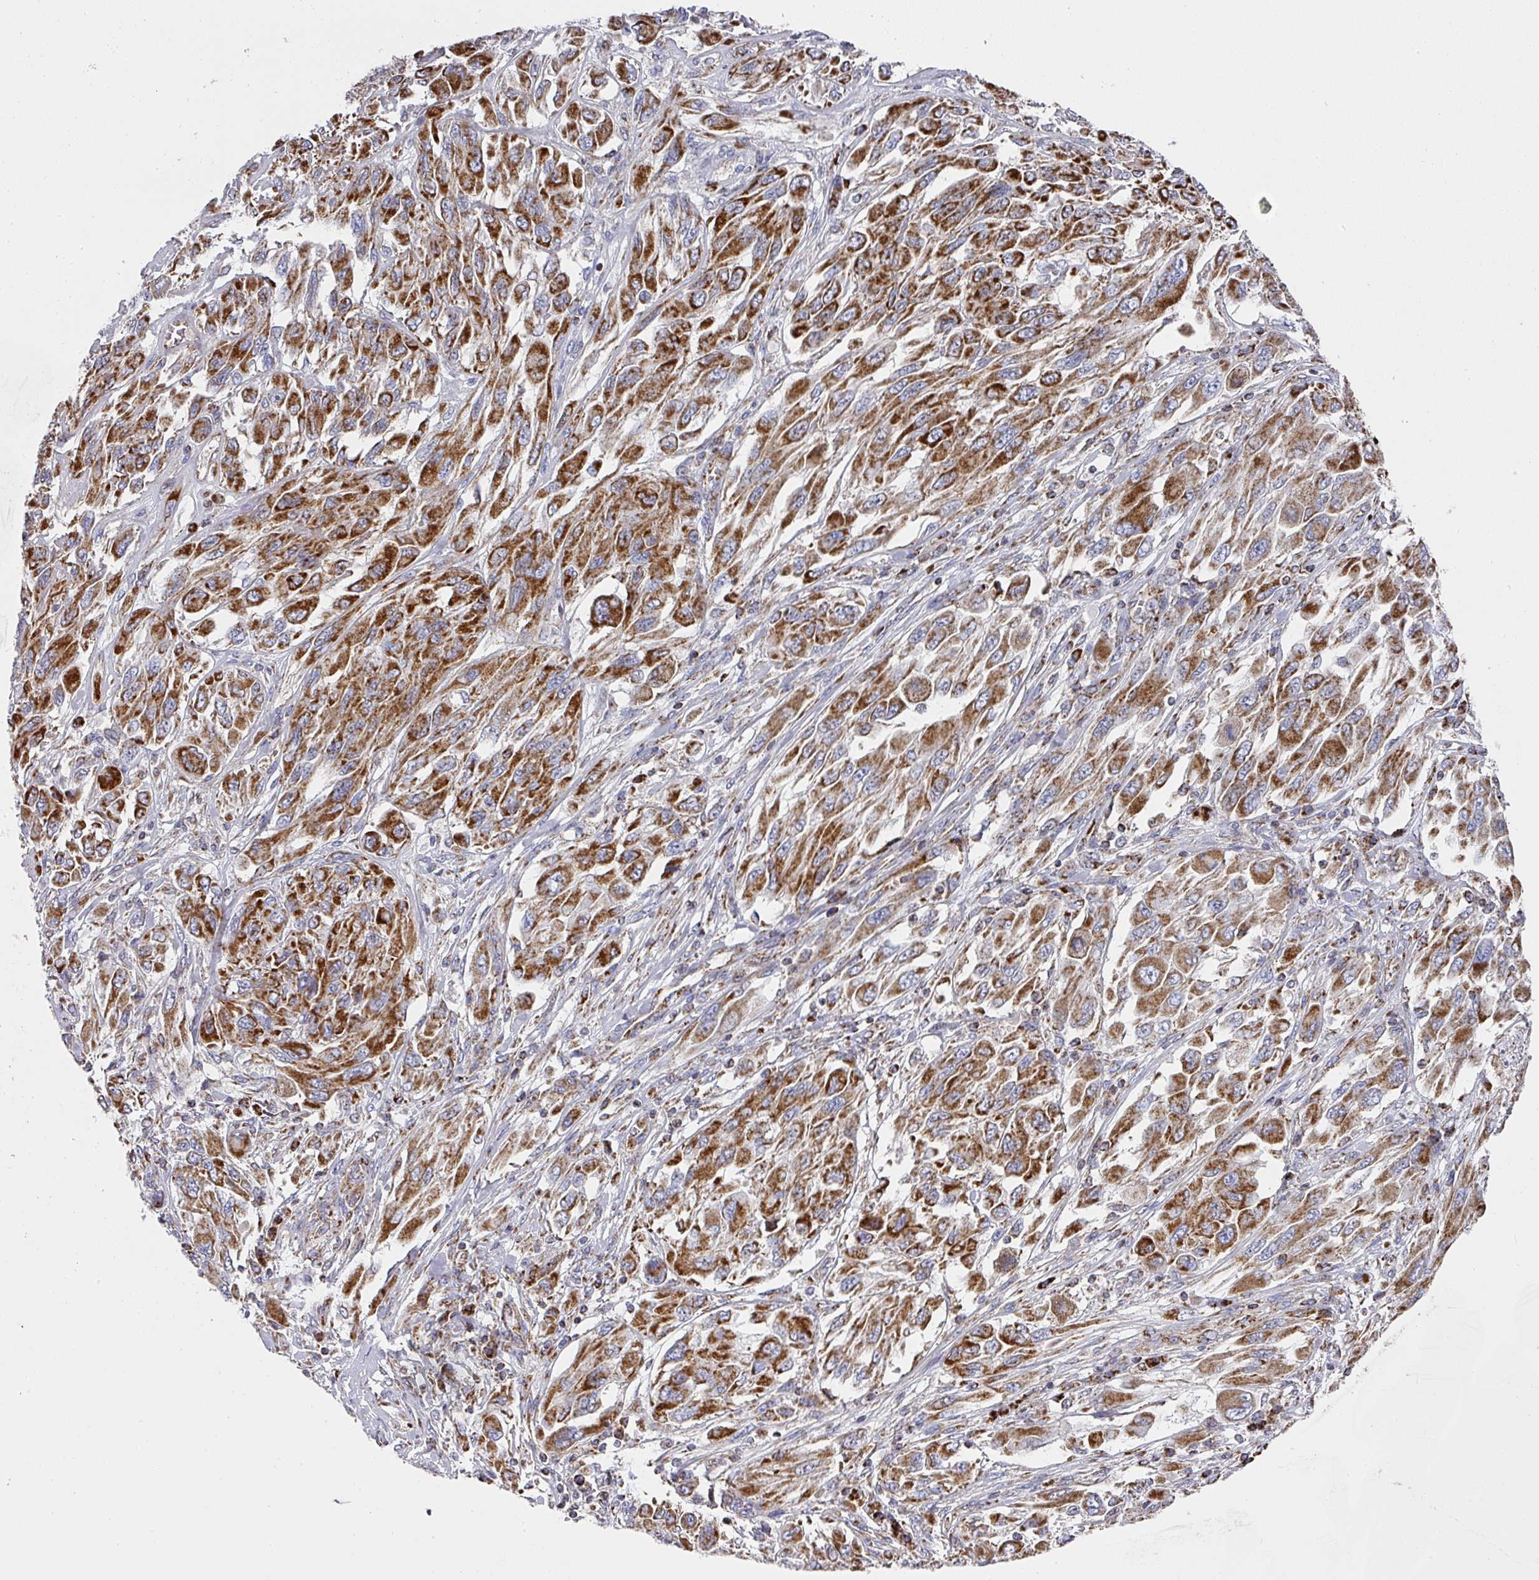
{"staining": {"intensity": "strong", "quantity": ">75%", "location": "cytoplasmic/membranous"}, "tissue": "melanoma", "cell_type": "Tumor cells", "image_type": "cancer", "snomed": [{"axis": "morphology", "description": "Malignant melanoma, NOS"}, {"axis": "topography", "description": "Skin"}], "caption": "Immunohistochemistry (IHC) (DAB) staining of malignant melanoma reveals strong cytoplasmic/membranous protein positivity in about >75% of tumor cells.", "gene": "UQCRFS1", "patient": {"sex": "female", "age": 91}}